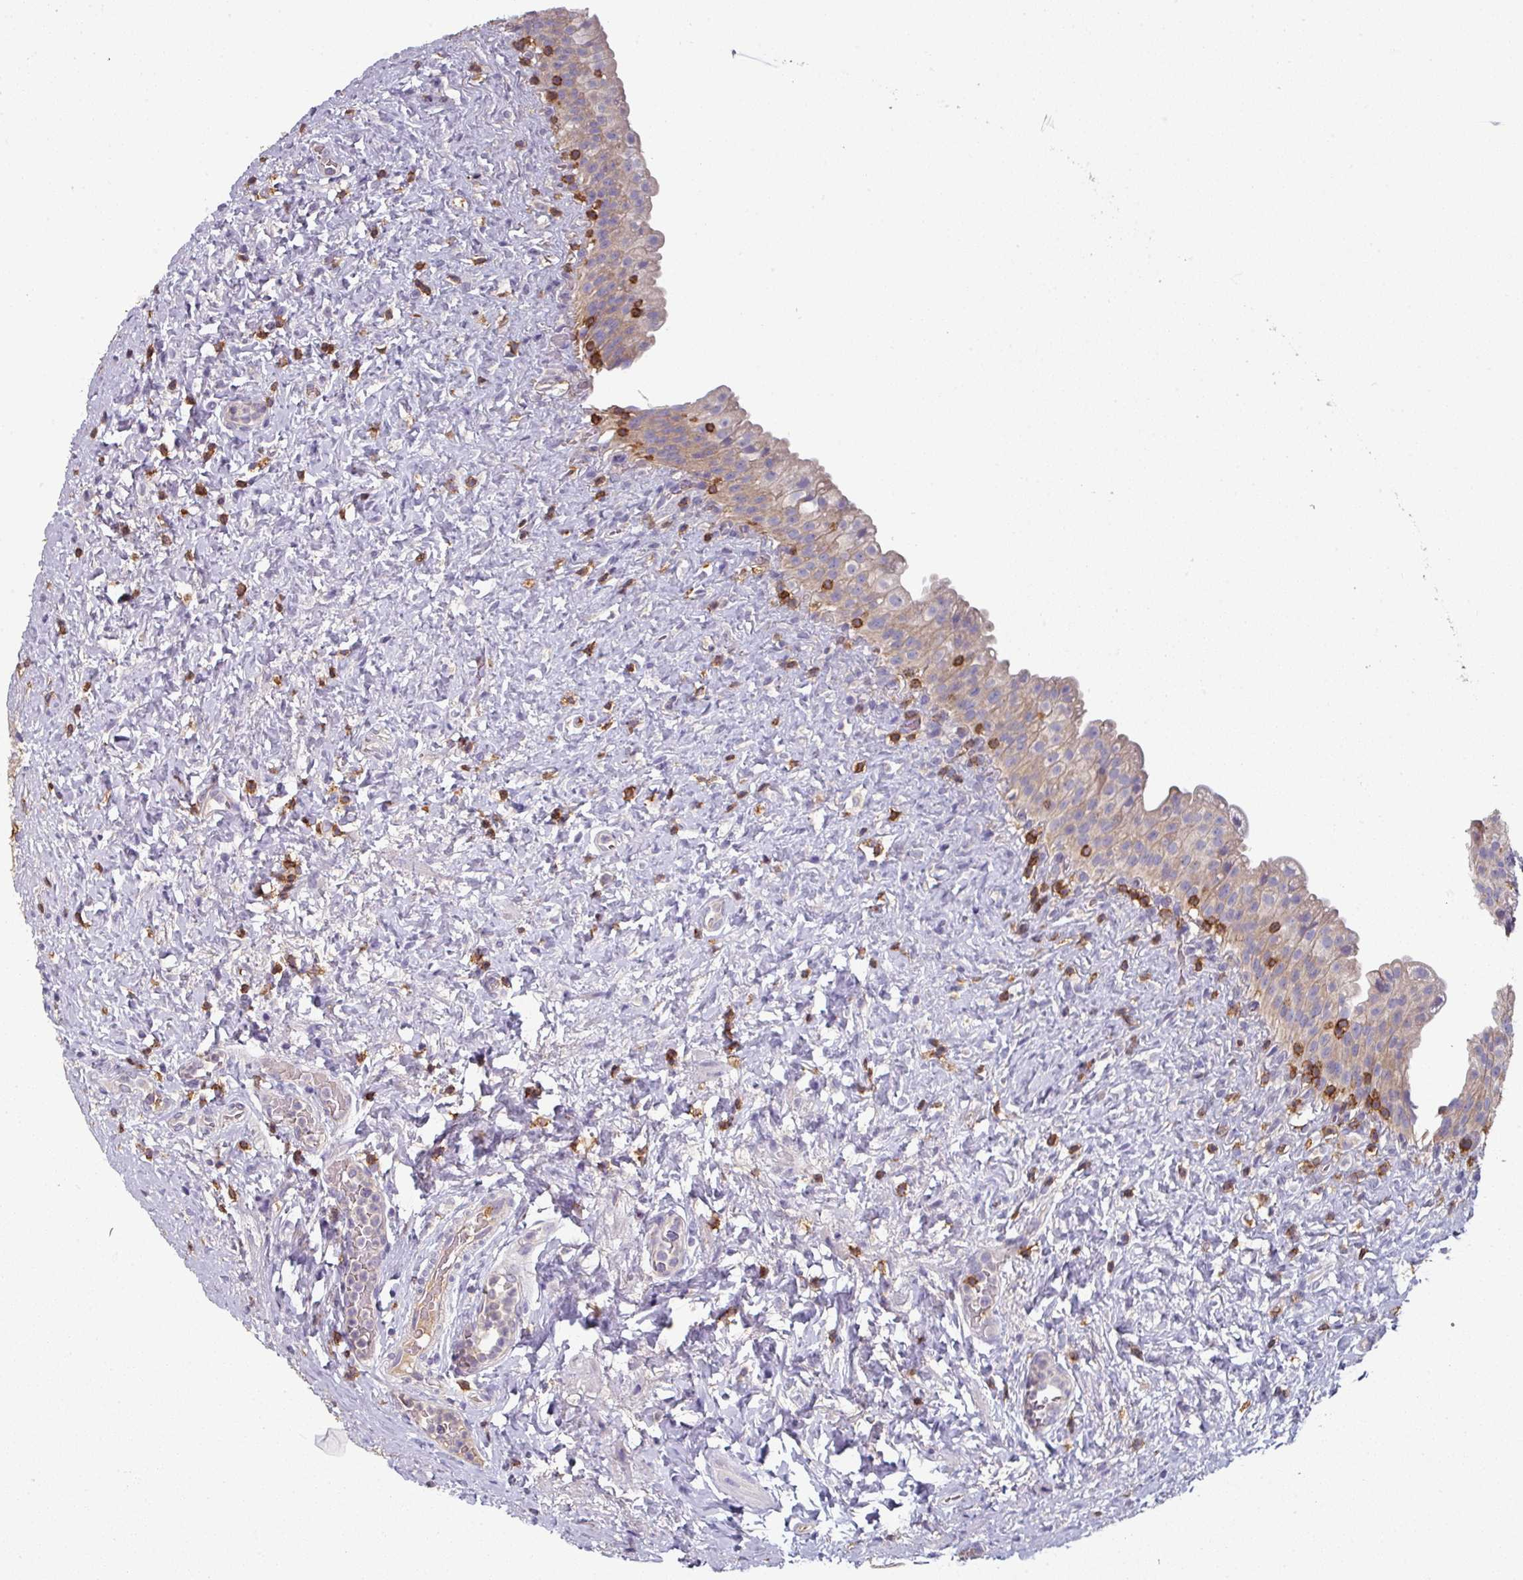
{"staining": {"intensity": "weak", "quantity": ">75%", "location": "cytoplasmic/membranous"}, "tissue": "urinary bladder", "cell_type": "Urothelial cells", "image_type": "normal", "snomed": [{"axis": "morphology", "description": "Normal tissue, NOS"}, {"axis": "topography", "description": "Urinary bladder"}], "caption": "Immunohistochemical staining of normal urinary bladder demonstrates low levels of weak cytoplasmic/membranous positivity in about >75% of urothelial cells. (DAB (3,3'-diaminobenzidine) IHC with brightfield microscopy, high magnification).", "gene": "CD3G", "patient": {"sex": "female", "age": 27}}